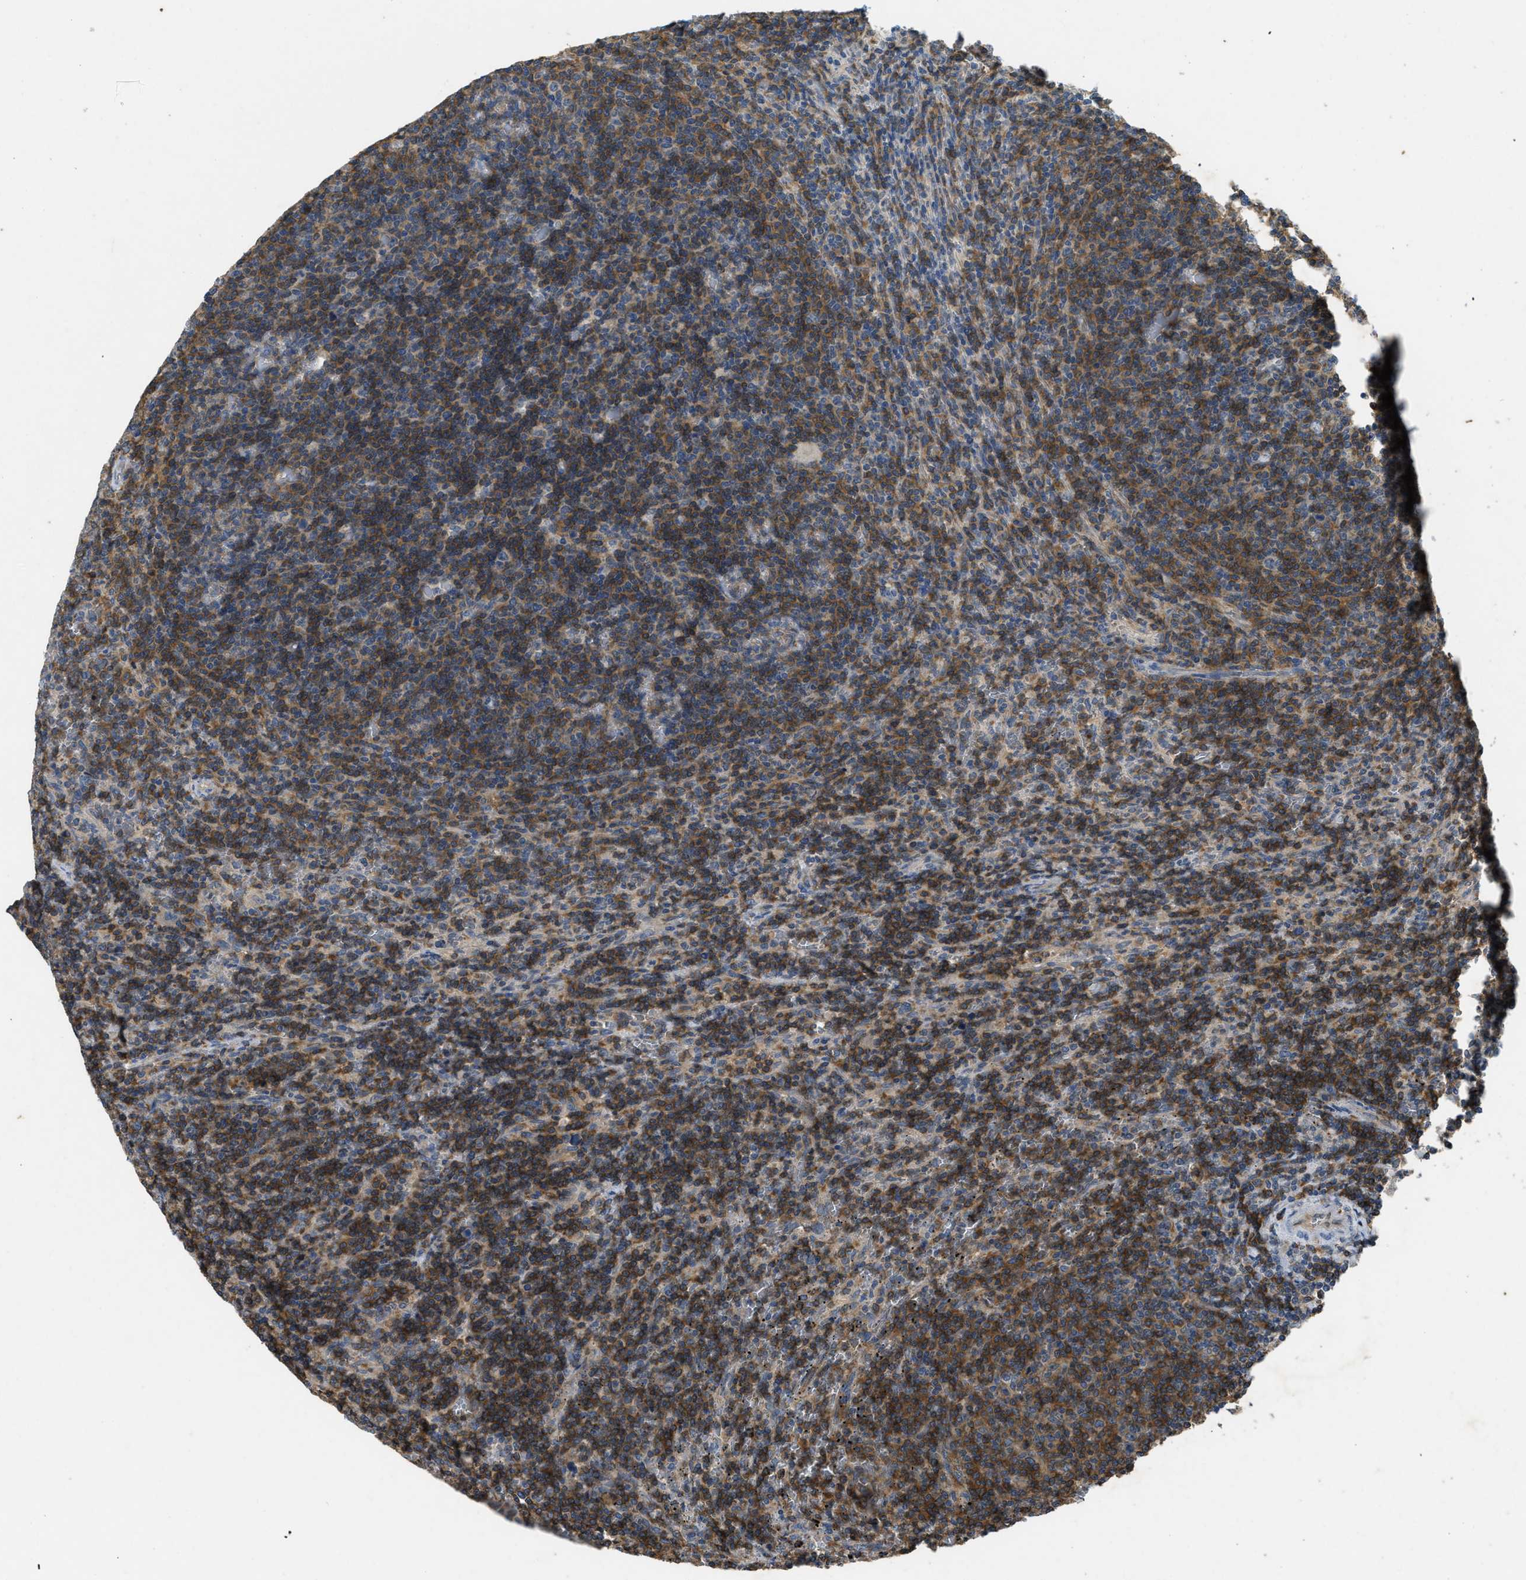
{"staining": {"intensity": "moderate", "quantity": ">75%", "location": "cytoplasmic/membranous"}, "tissue": "lymphoma", "cell_type": "Tumor cells", "image_type": "cancer", "snomed": [{"axis": "morphology", "description": "Malignant lymphoma, non-Hodgkin's type, Low grade"}, {"axis": "topography", "description": "Spleen"}], "caption": "DAB immunohistochemical staining of low-grade malignant lymphoma, non-Hodgkin's type reveals moderate cytoplasmic/membranous protein expression in approximately >75% of tumor cells.", "gene": "PPP3CA", "patient": {"sex": "female", "age": 50}}